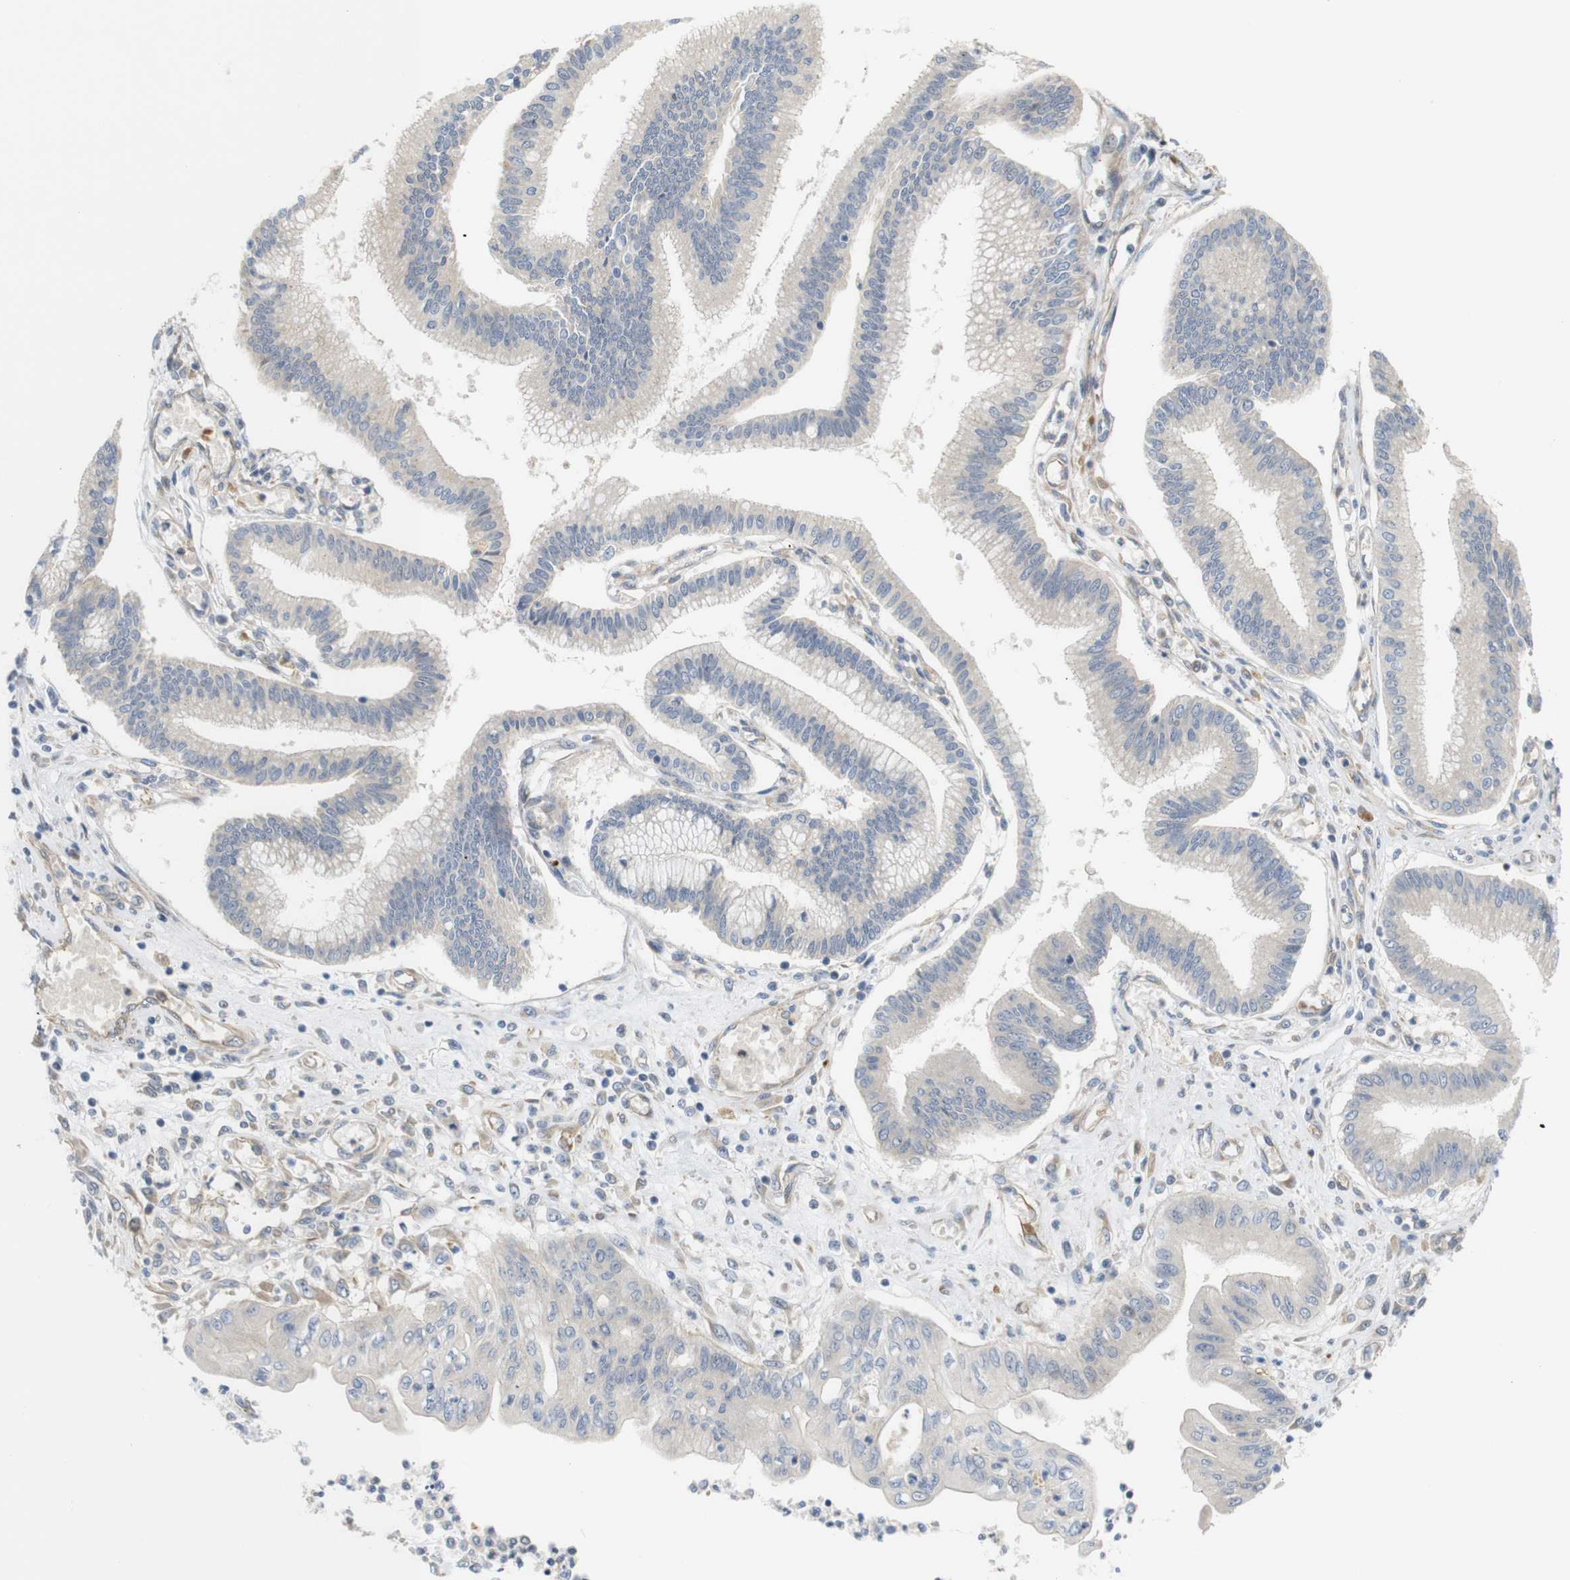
{"staining": {"intensity": "negative", "quantity": "none", "location": "none"}, "tissue": "pancreatic cancer", "cell_type": "Tumor cells", "image_type": "cancer", "snomed": [{"axis": "morphology", "description": "Adenocarcinoma, NOS"}, {"axis": "topography", "description": "Pancreas"}], "caption": "Pancreatic adenocarcinoma was stained to show a protein in brown. There is no significant positivity in tumor cells.", "gene": "RPTOR", "patient": {"sex": "male", "age": 56}}